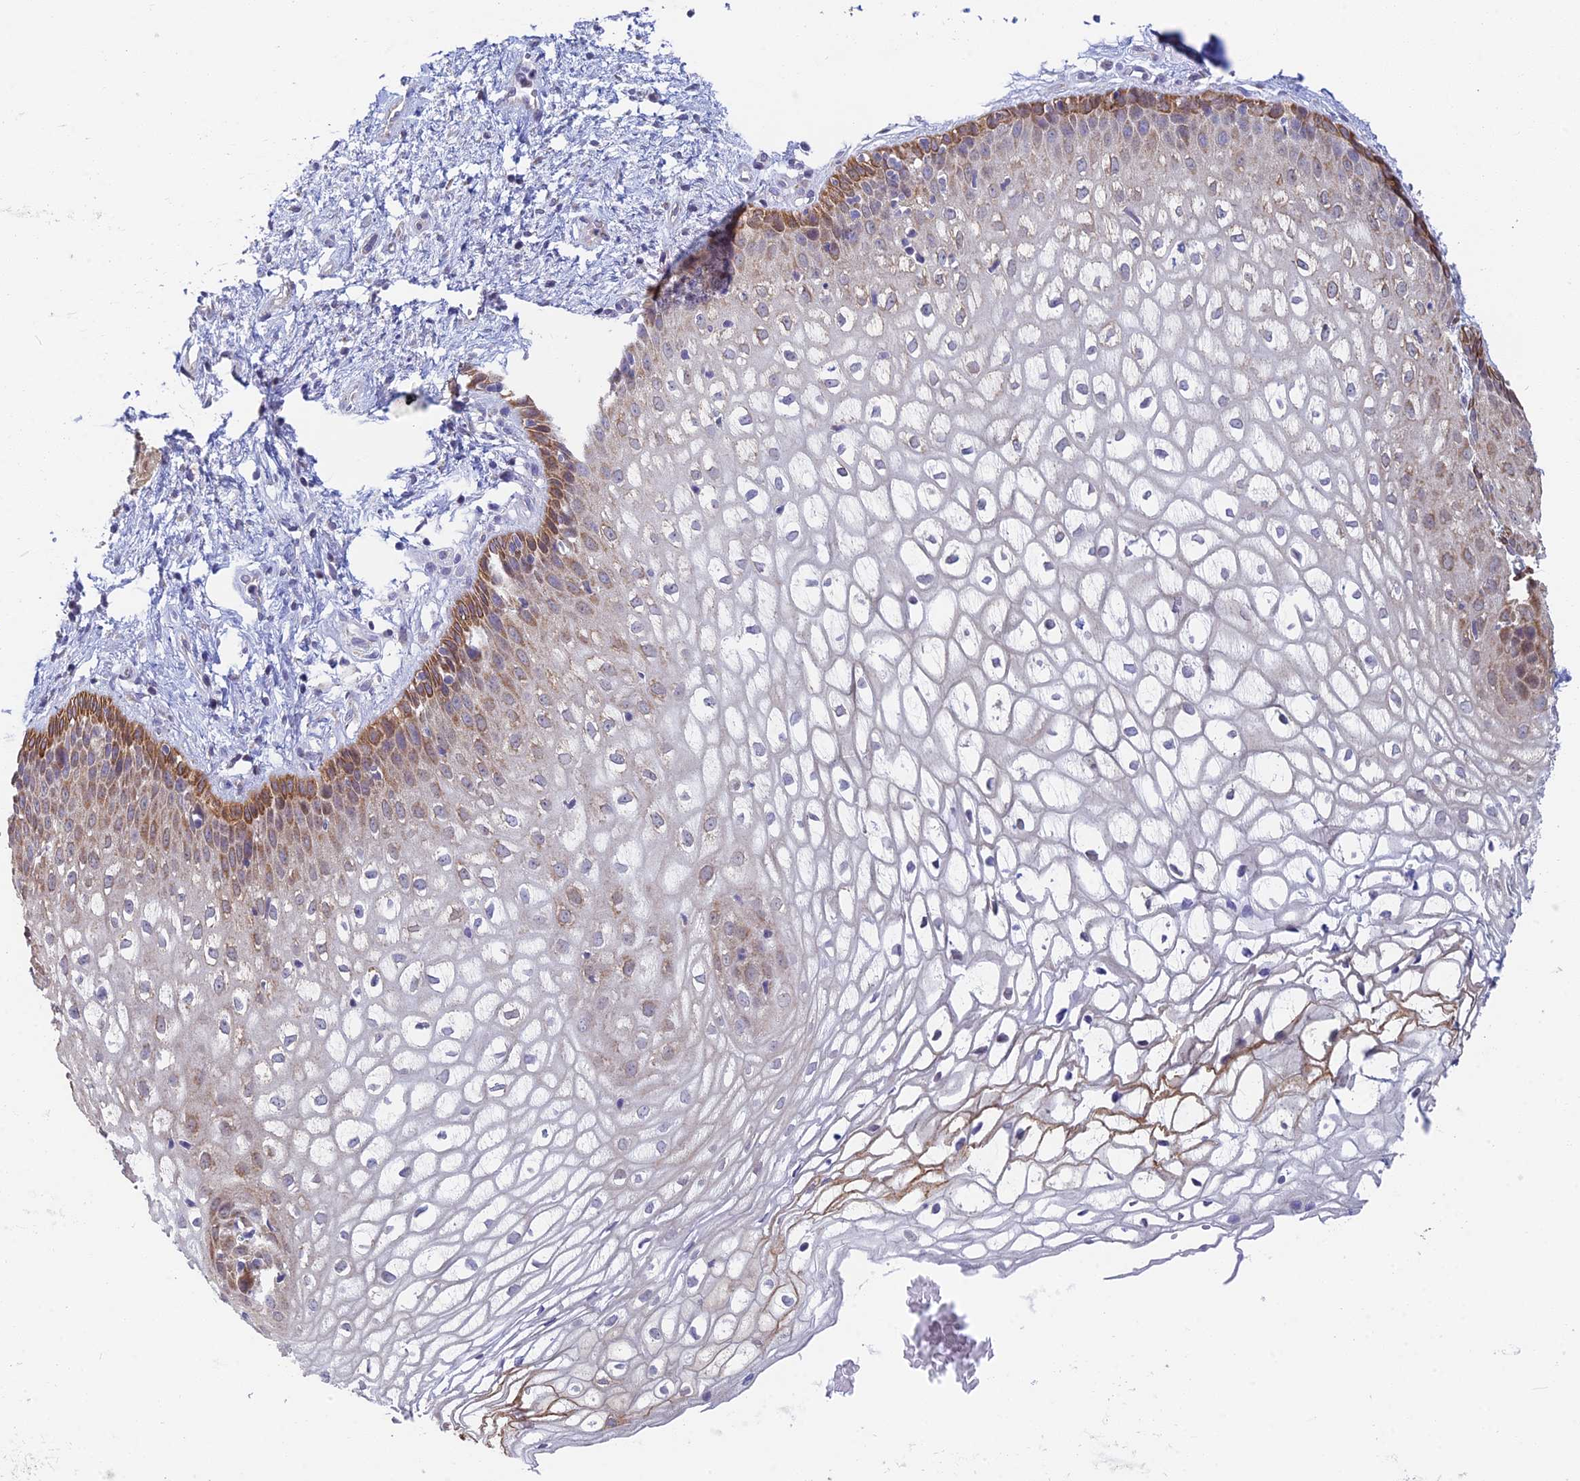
{"staining": {"intensity": "moderate", "quantity": "25%-75%", "location": "cytoplasmic/membranous"}, "tissue": "vagina", "cell_type": "Squamous epithelial cells", "image_type": "normal", "snomed": [{"axis": "morphology", "description": "Normal tissue, NOS"}, {"axis": "topography", "description": "Vagina"}], "caption": "DAB immunohistochemical staining of normal vagina reveals moderate cytoplasmic/membranous protein positivity in about 25%-75% of squamous epithelial cells.", "gene": "REXO5", "patient": {"sex": "female", "age": 34}}